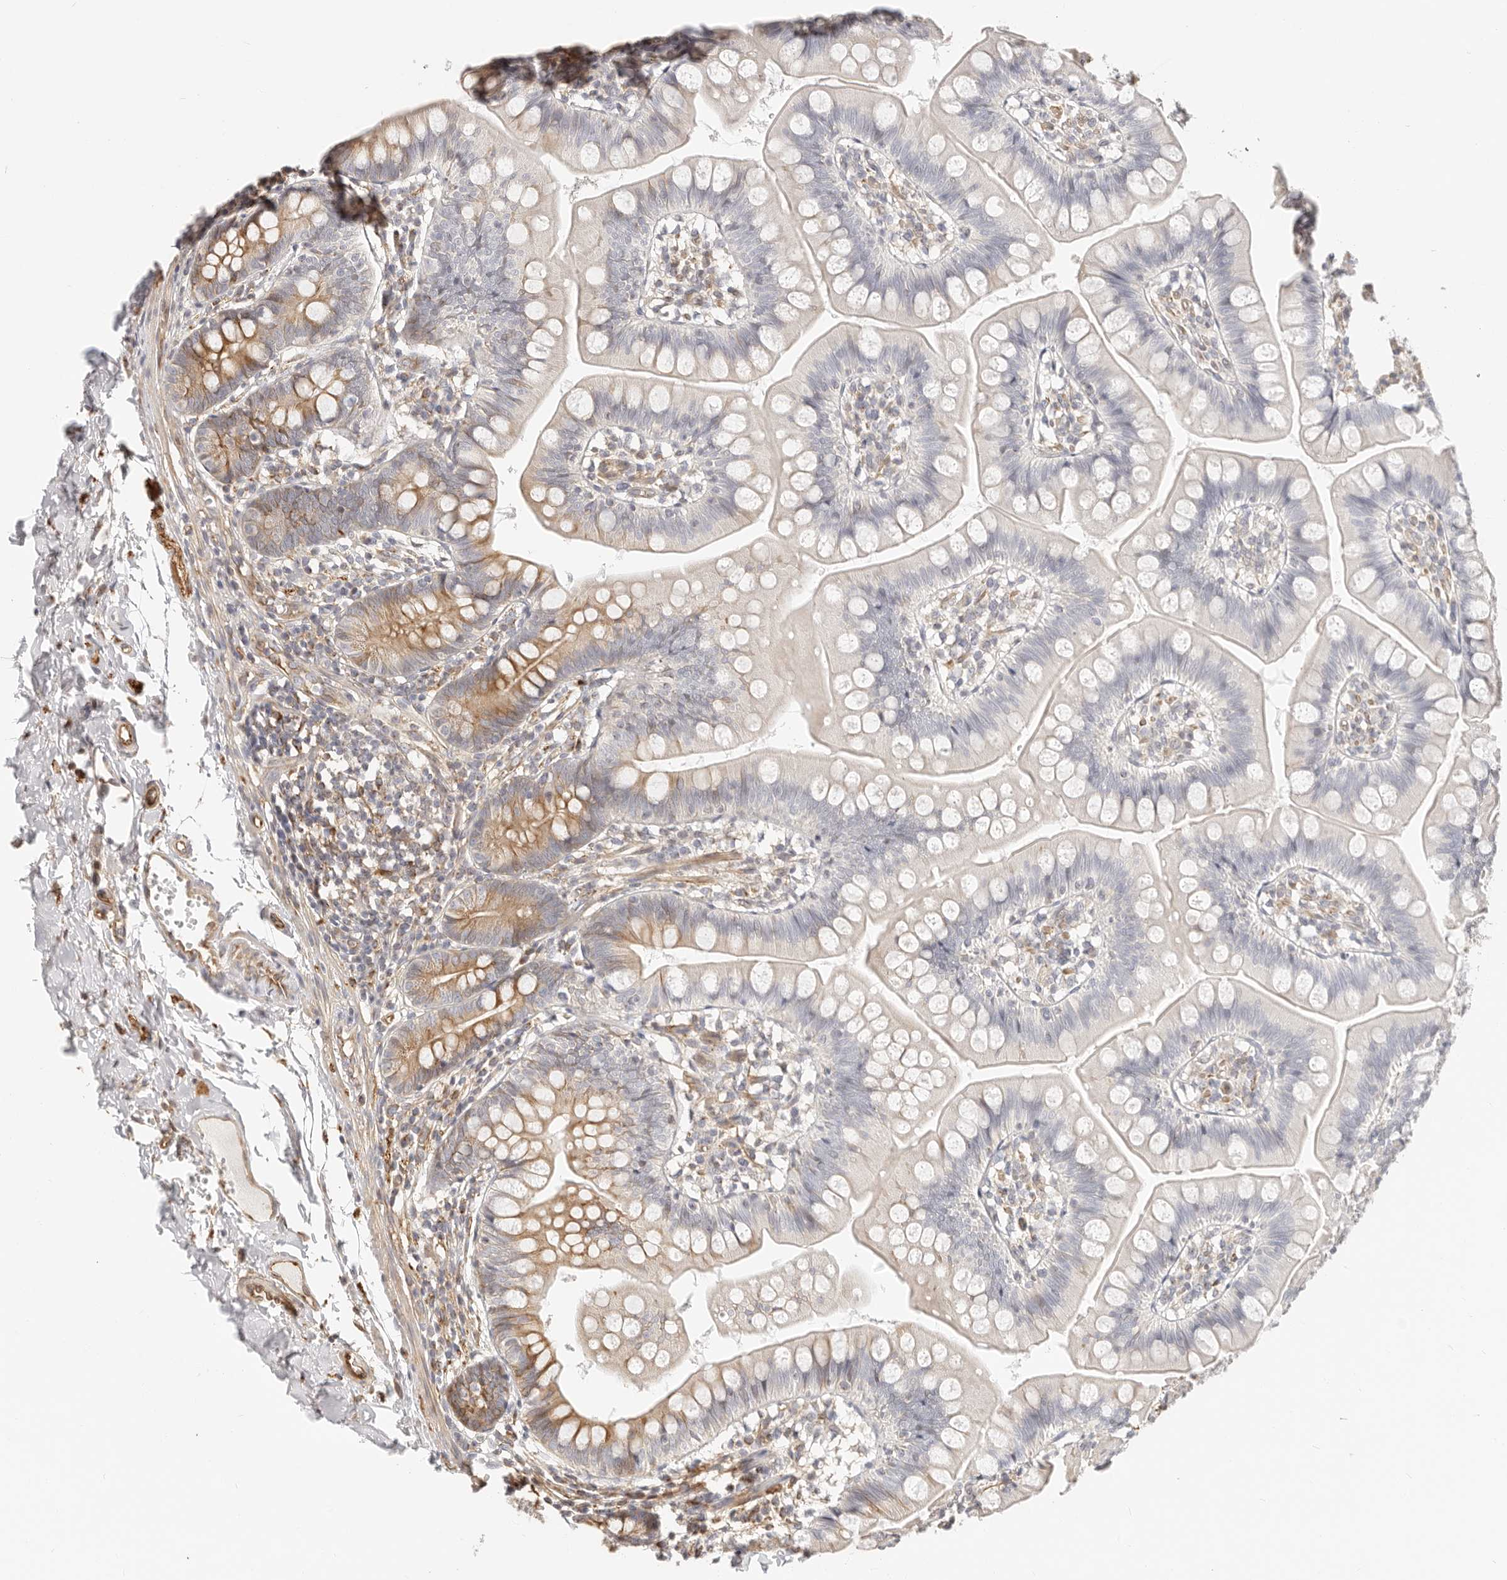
{"staining": {"intensity": "moderate", "quantity": "<25%", "location": "cytoplasmic/membranous"}, "tissue": "small intestine", "cell_type": "Glandular cells", "image_type": "normal", "snomed": [{"axis": "morphology", "description": "Normal tissue, NOS"}, {"axis": "topography", "description": "Small intestine"}], "caption": "Immunohistochemical staining of normal human small intestine reveals moderate cytoplasmic/membranous protein expression in about <25% of glandular cells.", "gene": "DTNBP1", "patient": {"sex": "male", "age": 7}}